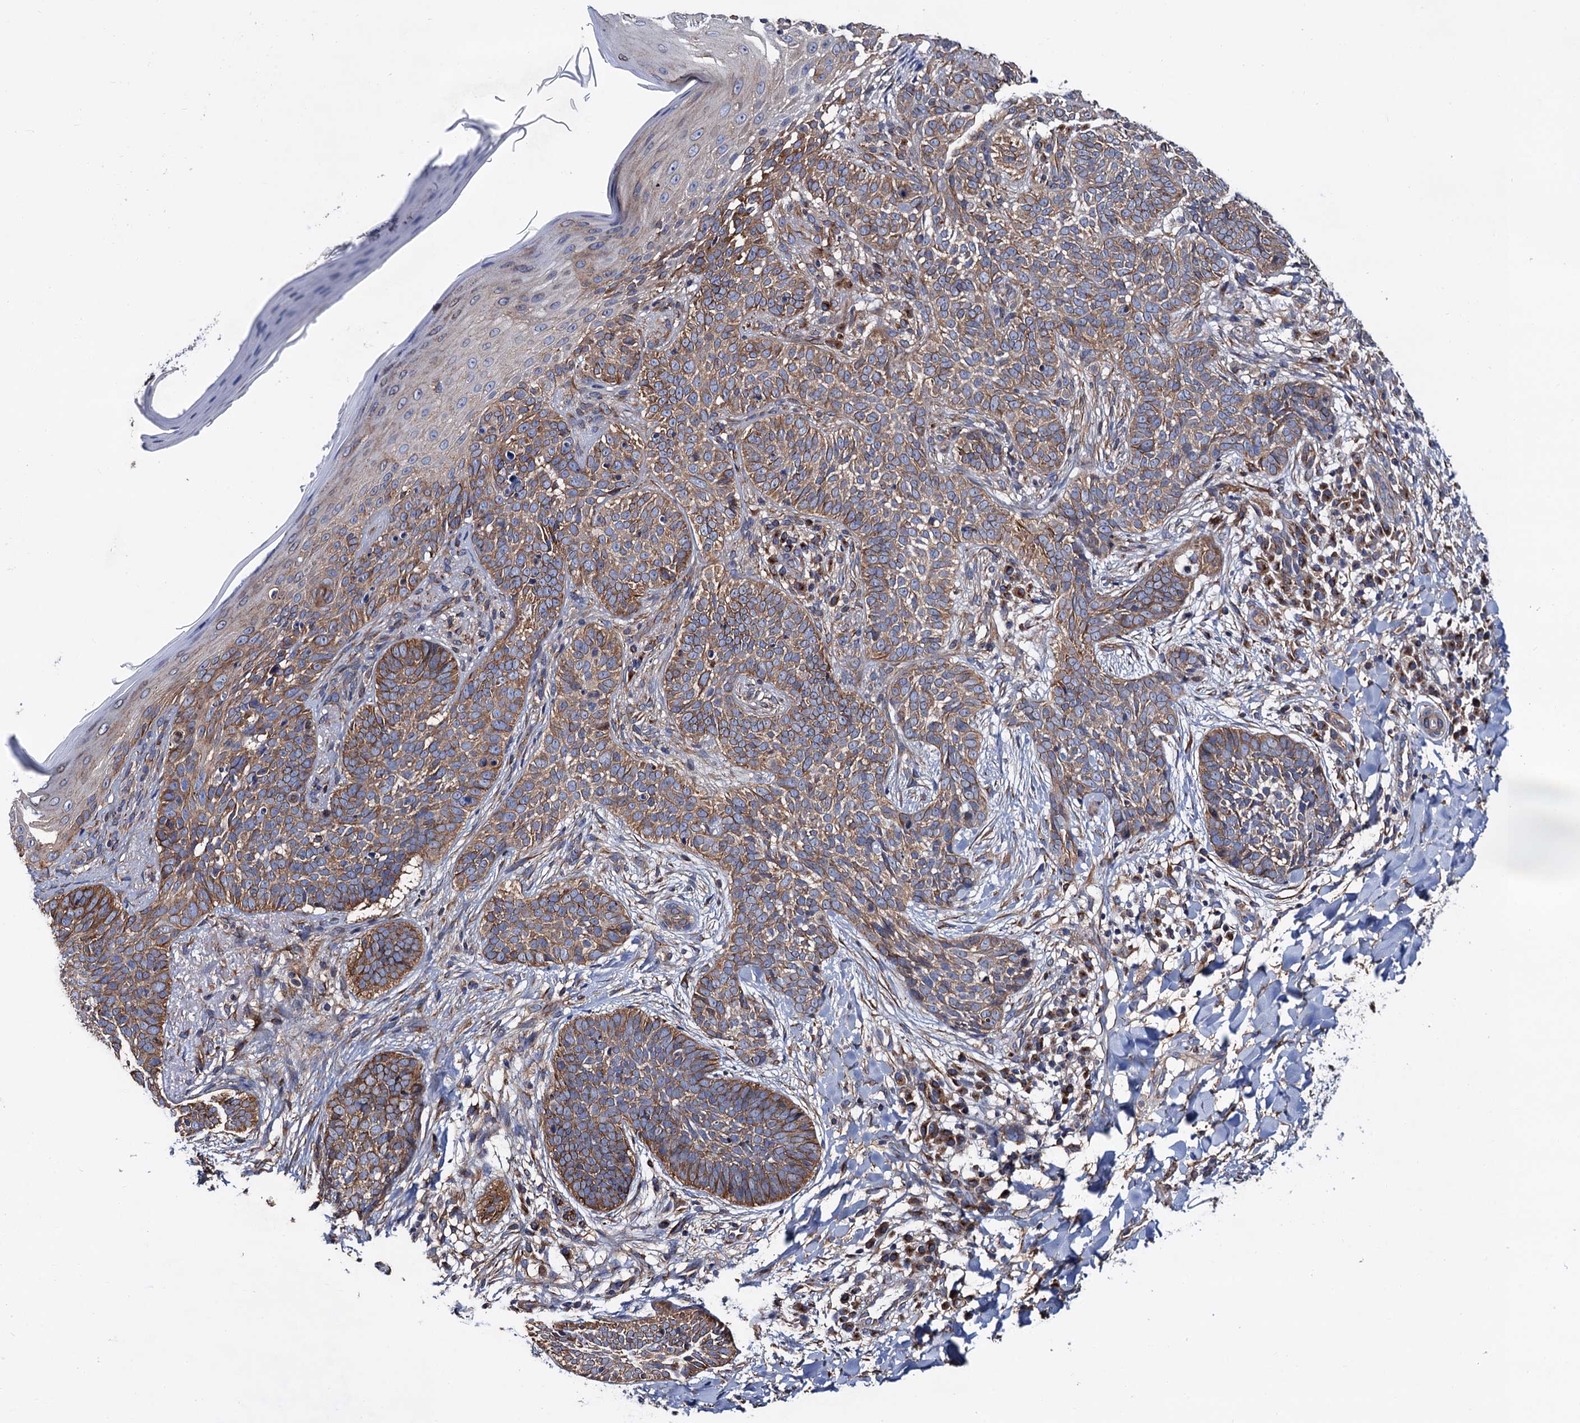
{"staining": {"intensity": "moderate", "quantity": ">75%", "location": "cytoplasmic/membranous"}, "tissue": "skin cancer", "cell_type": "Tumor cells", "image_type": "cancer", "snomed": [{"axis": "morphology", "description": "Basal cell carcinoma"}, {"axis": "topography", "description": "Skin"}], "caption": "A micrograph showing moderate cytoplasmic/membranous staining in about >75% of tumor cells in skin cancer, as visualized by brown immunohistochemical staining.", "gene": "ZDHHC18", "patient": {"sex": "female", "age": 61}}